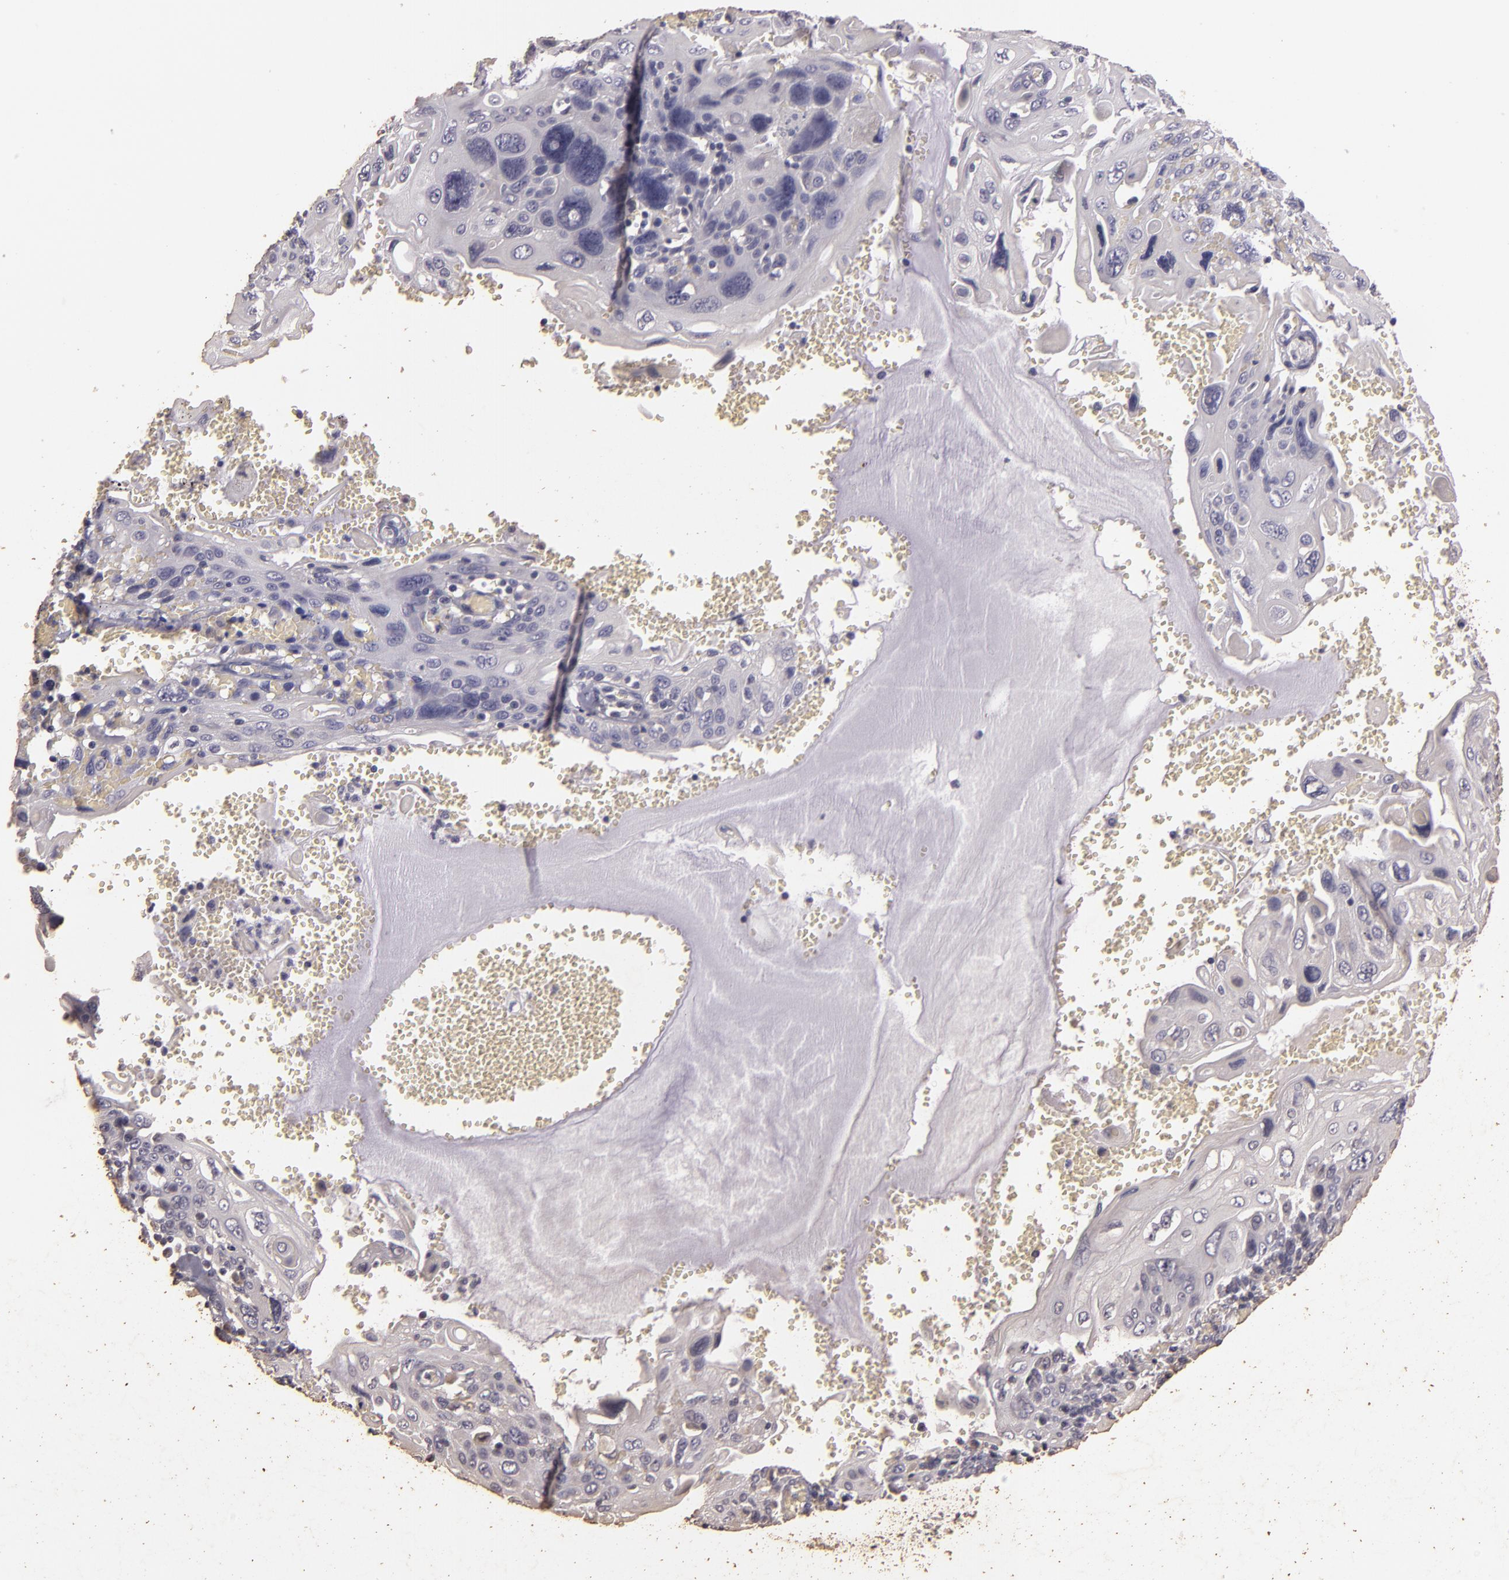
{"staining": {"intensity": "negative", "quantity": "none", "location": "none"}, "tissue": "cervical cancer", "cell_type": "Tumor cells", "image_type": "cancer", "snomed": [{"axis": "morphology", "description": "Squamous cell carcinoma, NOS"}, {"axis": "topography", "description": "Cervix"}], "caption": "There is no significant positivity in tumor cells of cervical squamous cell carcinoma.", "gene": "BCL2L13", "patient": {"sex": "female", "age": 54}}